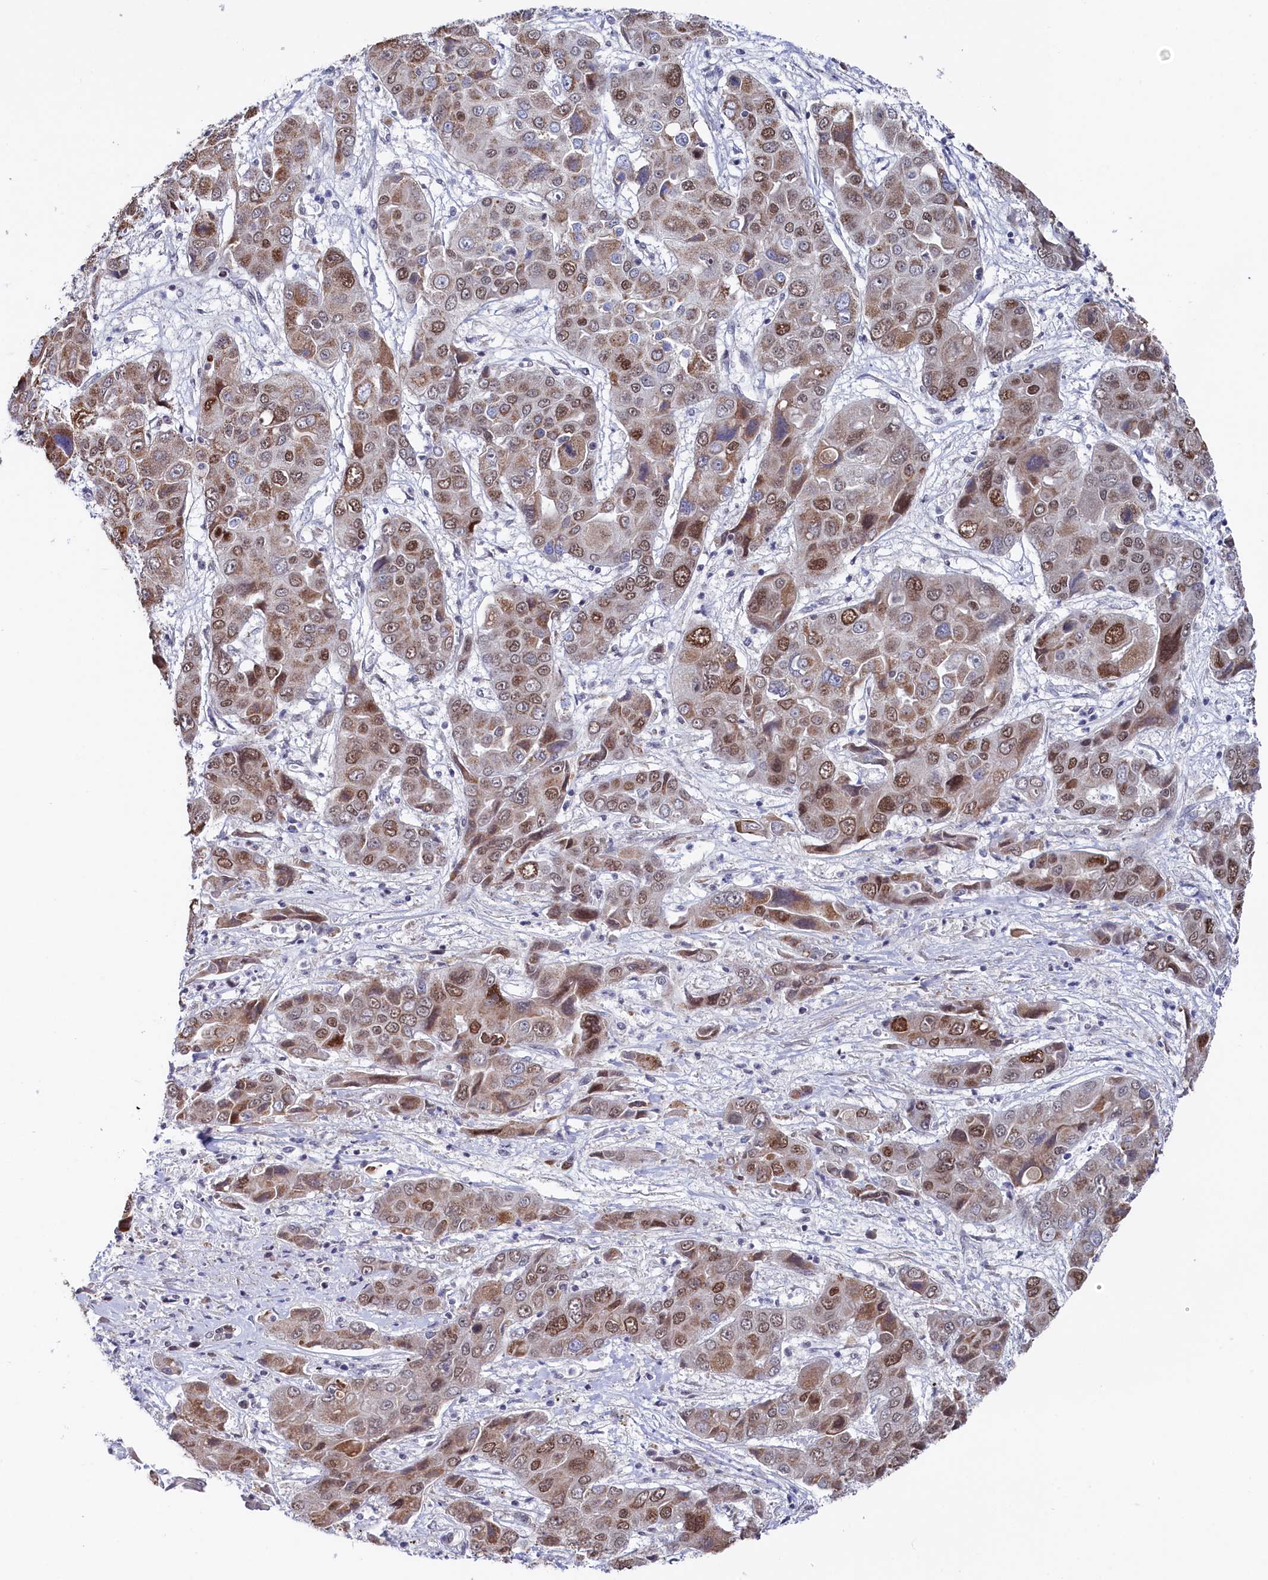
{"staining": {"intensity": "moderate", "quantity": "25%-75%", "location": "cytoplasmic/membranous,nuclear"}, "tissue": "liver cancer", "cell_type": "Tumor cells", "image_type": "cancer", "snomed": [{"axis": "morphology", "description": "Cholangiocarcinoma"}, {"axis": "topography", "description": "Liver"}], "caption": "IHC (DAB (3,3'-diaminobenzidine)) staining of liver cancer (cholangiocarcinoma) exhibits moderate cytoplasmic/membranous and nuclear protein staining in approximately 25%-75% of tumor cells. The staining was performed using DAB, with brown indicating positive protein expression. Nuclei are stained blue with hematoxylin.", "gene": "TIGD4", "patient": {"sex": "male", "age": 67}}